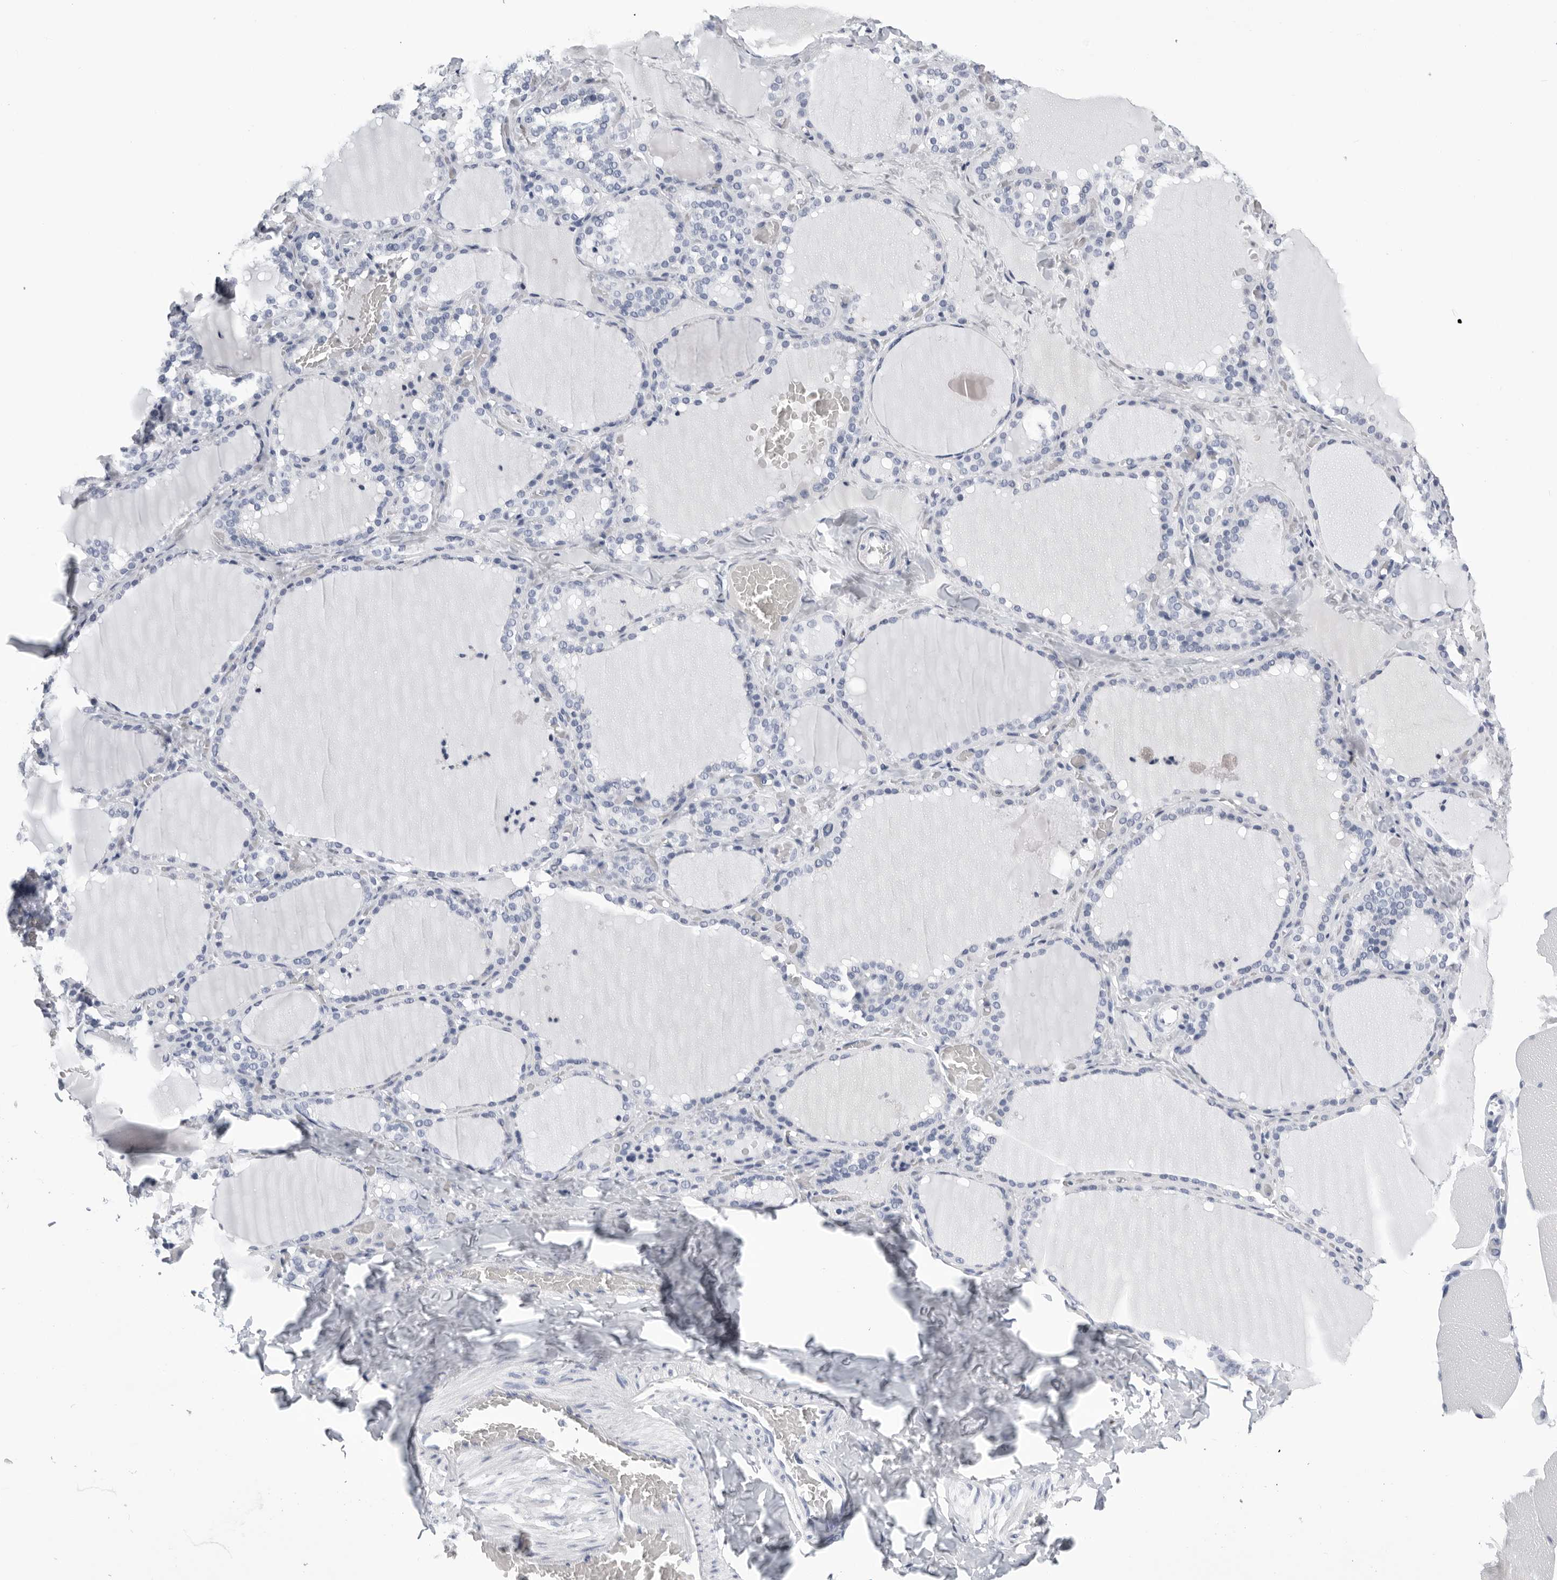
{"staining": {"intensity": "negative", "quantity": "none", "location": "none"}, "tissue": "thyroid gland", "cell_type": "Glandular cells", "image_type": "normal", "snomed": [{"axis": "morphology", "description": "Normal tissue, NOS"}, {"axis": "topography", "description": "Thyroid gland"}], "caption": "The image demonstrates no significant staining in glandular cells of thyroid gland.", "gene": "ZNF502", "patient": {"sex": "female", "age": 22}}